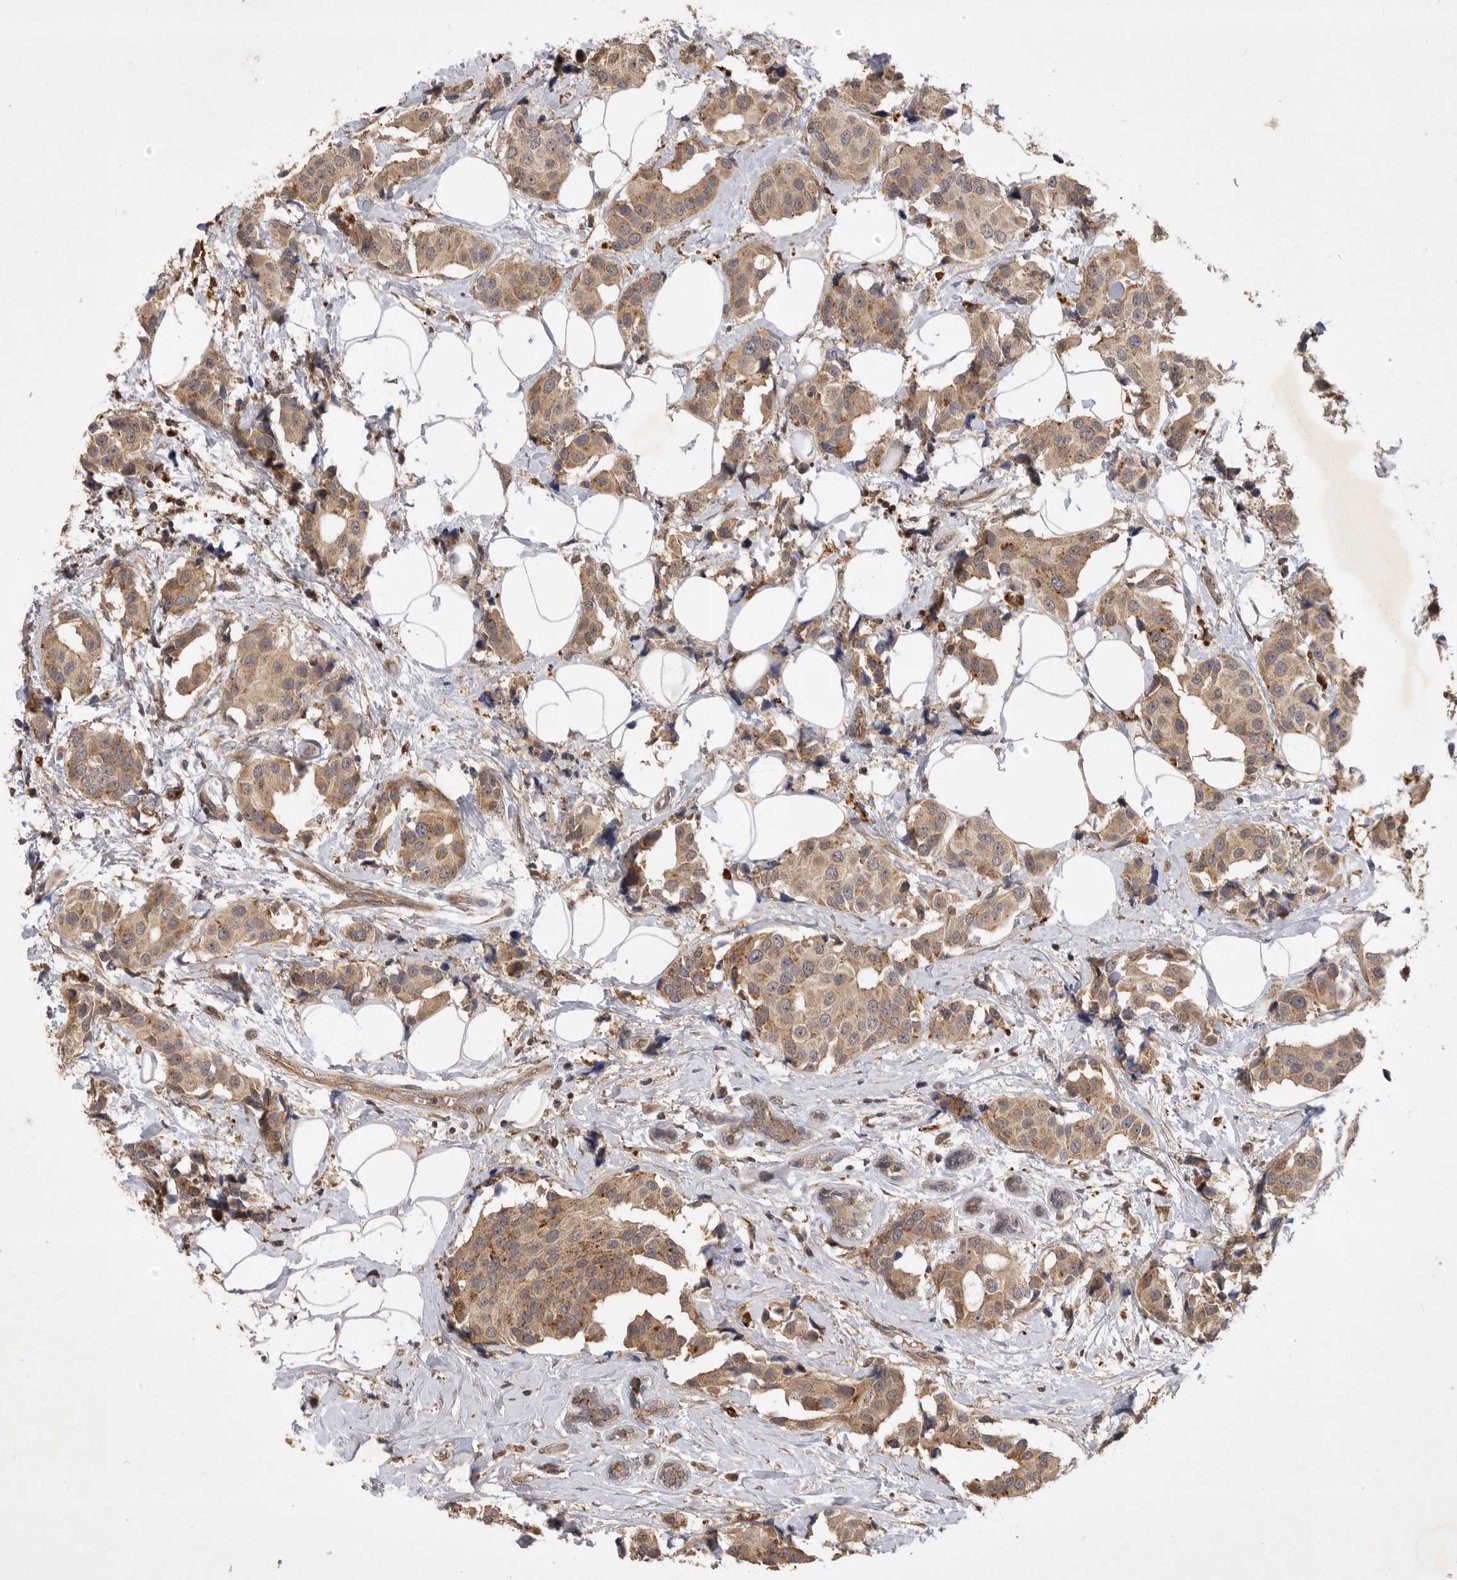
{"staining": {"intensity": "moderate", "quantity": ">75%", "location": "cytoplasmic/membranous"}, "tissue": "breast cancer", "cell_type": "Tumor cells", "image_type": "cancer", "snomed": [{"axis": "morphology", "description": "Normal tissue, NOS"}, {"axis": "morphology", "description": "Duct carcinoma"}, {"axis": "topography", "description": "Breast"}], "caption": "Infiltrating ductal carcinoma (breast) was stained to show a protein in brown. There is medium levels of moderate cytoplasmic/membranous staining in approximately >75% of tumor cells.", "gene": "ZNF232", "patient": {"sex": "female", "age": 39}}